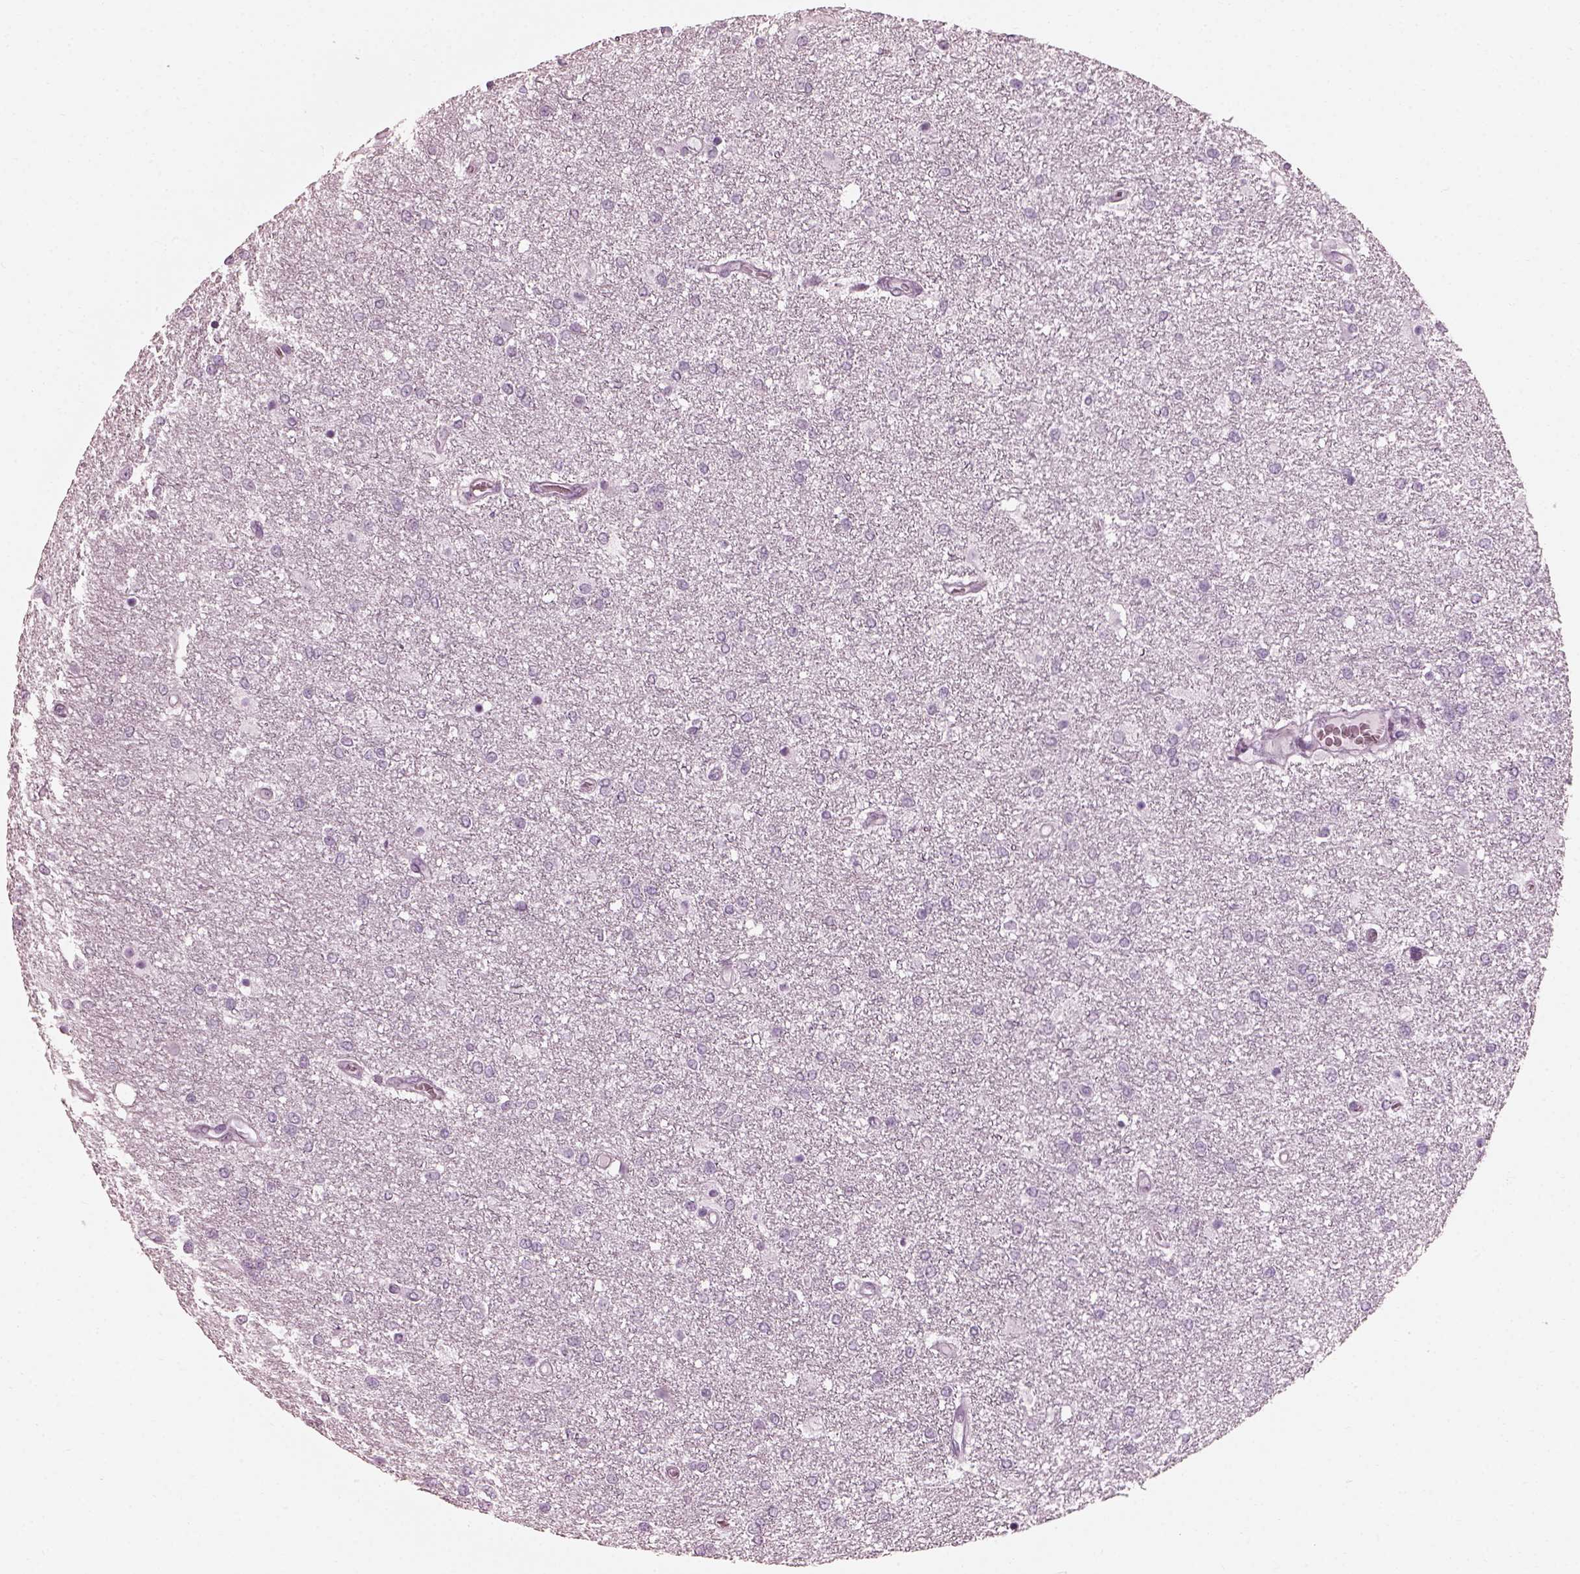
{"staining": {"intensity": "negative", "quantity": "none", "location": "none"}, "tissue": "glioma", "cell_type": "Tumor cells", "image_type": "cancer", "snomed": [{"axis": "morphology", "description": "Glioma, malignant, High grade"}, {"axis": "topography", "description": "Brain"}], "caption": "High magnification brightfield microscopy of glioma stained with DAB (3,3'-diaminobenzidine) (brown) and counterstained with hematoxylin (blue): tumor cells show no significant expression.", "gene": "TCHHL1", "patient": {"sex": "female", "age": 61}}